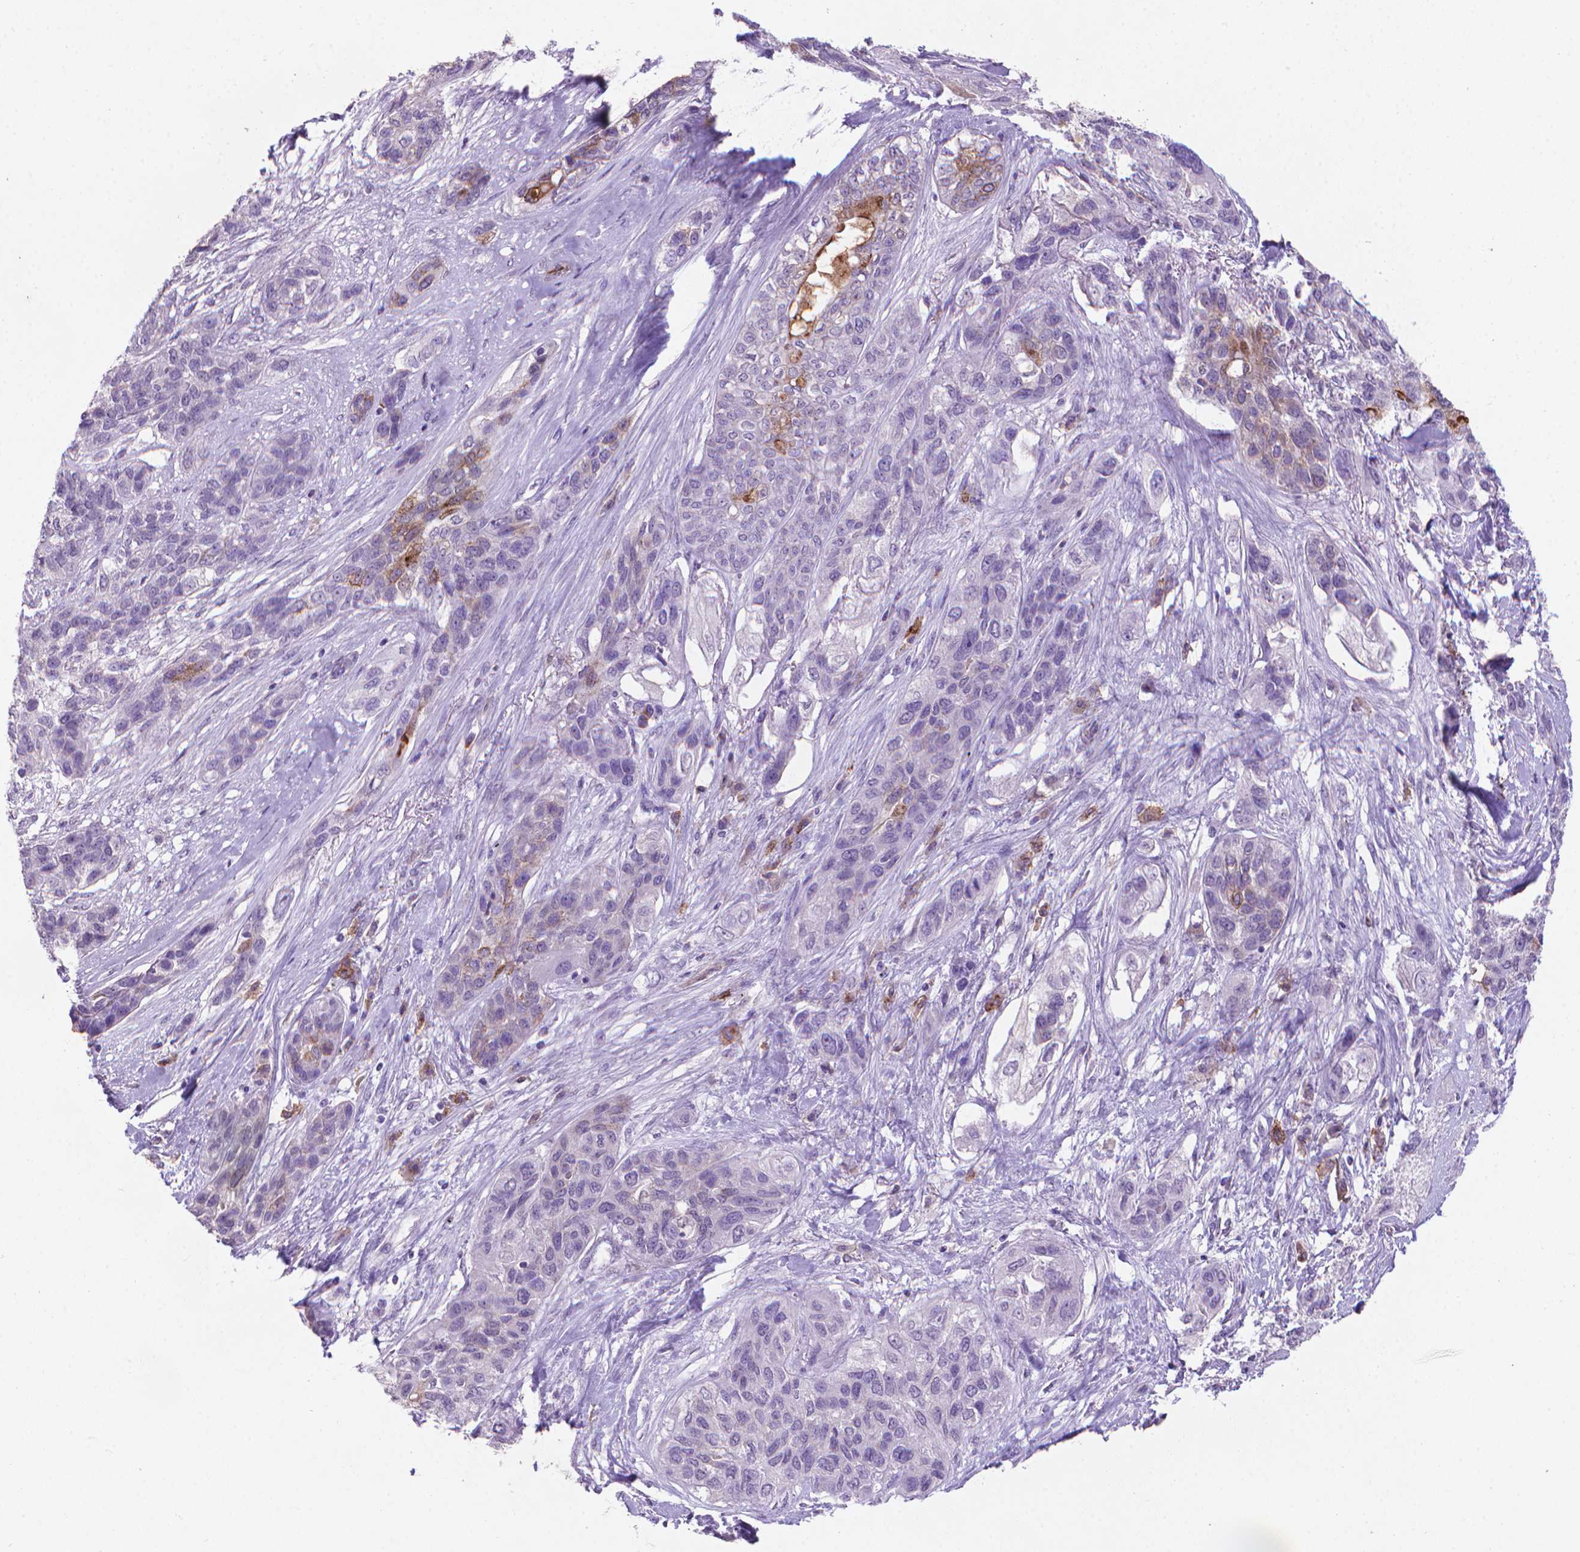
{"staining": {"intensity": "moderate", "quantity": "<25%", "location": "cytoplasmic/membranous"}, "tissue": "lung cancer", "cell_type": "Tumor cells", "image_type": "cancer", "snomed": [{"axis": "morphology", "description": "Squamous cell carcinoma, NOS"}, {"axis": "topography", "description": "Lung"}], "caption": "Lung squamous cell carcinoma stained for a protein exhibits moderate cytoplasmic/membranous positivity in tumor cells. The protein is shown in brown color, while the nuclei are stained blue.", "gene": "MUC1", "patient": {"sex": "female", "age": 70}}